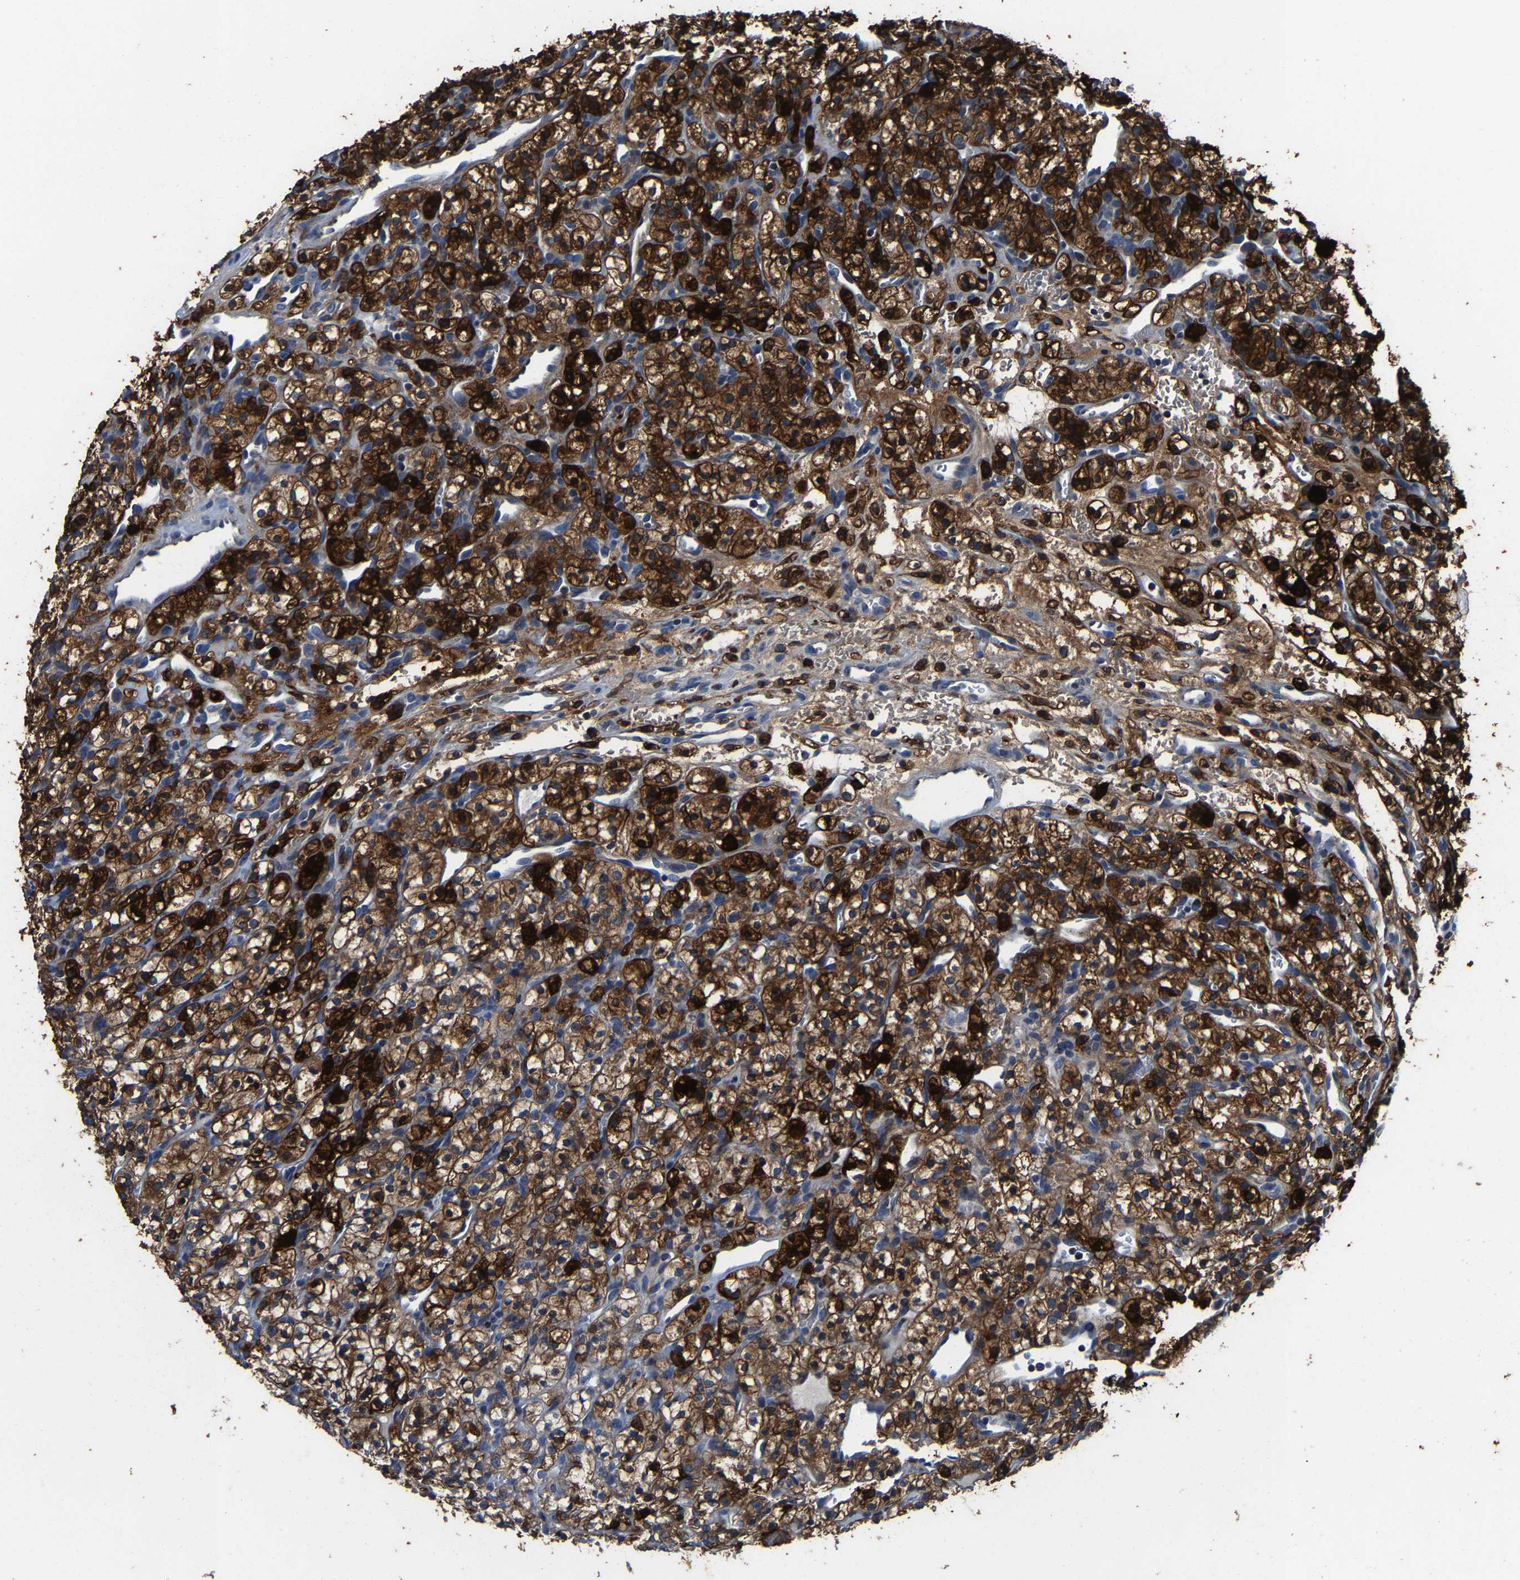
{"staining": {"intensity": "strong", "quantity": ">75%", "location": "cytoplasmic/membranous"}, "tissue": "renal cancer", "cell_type": "Tumor cells", "image_type": "cancer", "snomed": [{"axis": "morphology", "description": "Adenocarcinoma, NOS"}, {"axis": "topography", "description": "Kidney"}], "caption": "Protein analysis of renal cancer tissue exhibits strong cytoplasmic/membranous positivity in approximately >75% of tumor cells.", "gene": "AGK", "patient": {"sex": "female", "age": 57}}